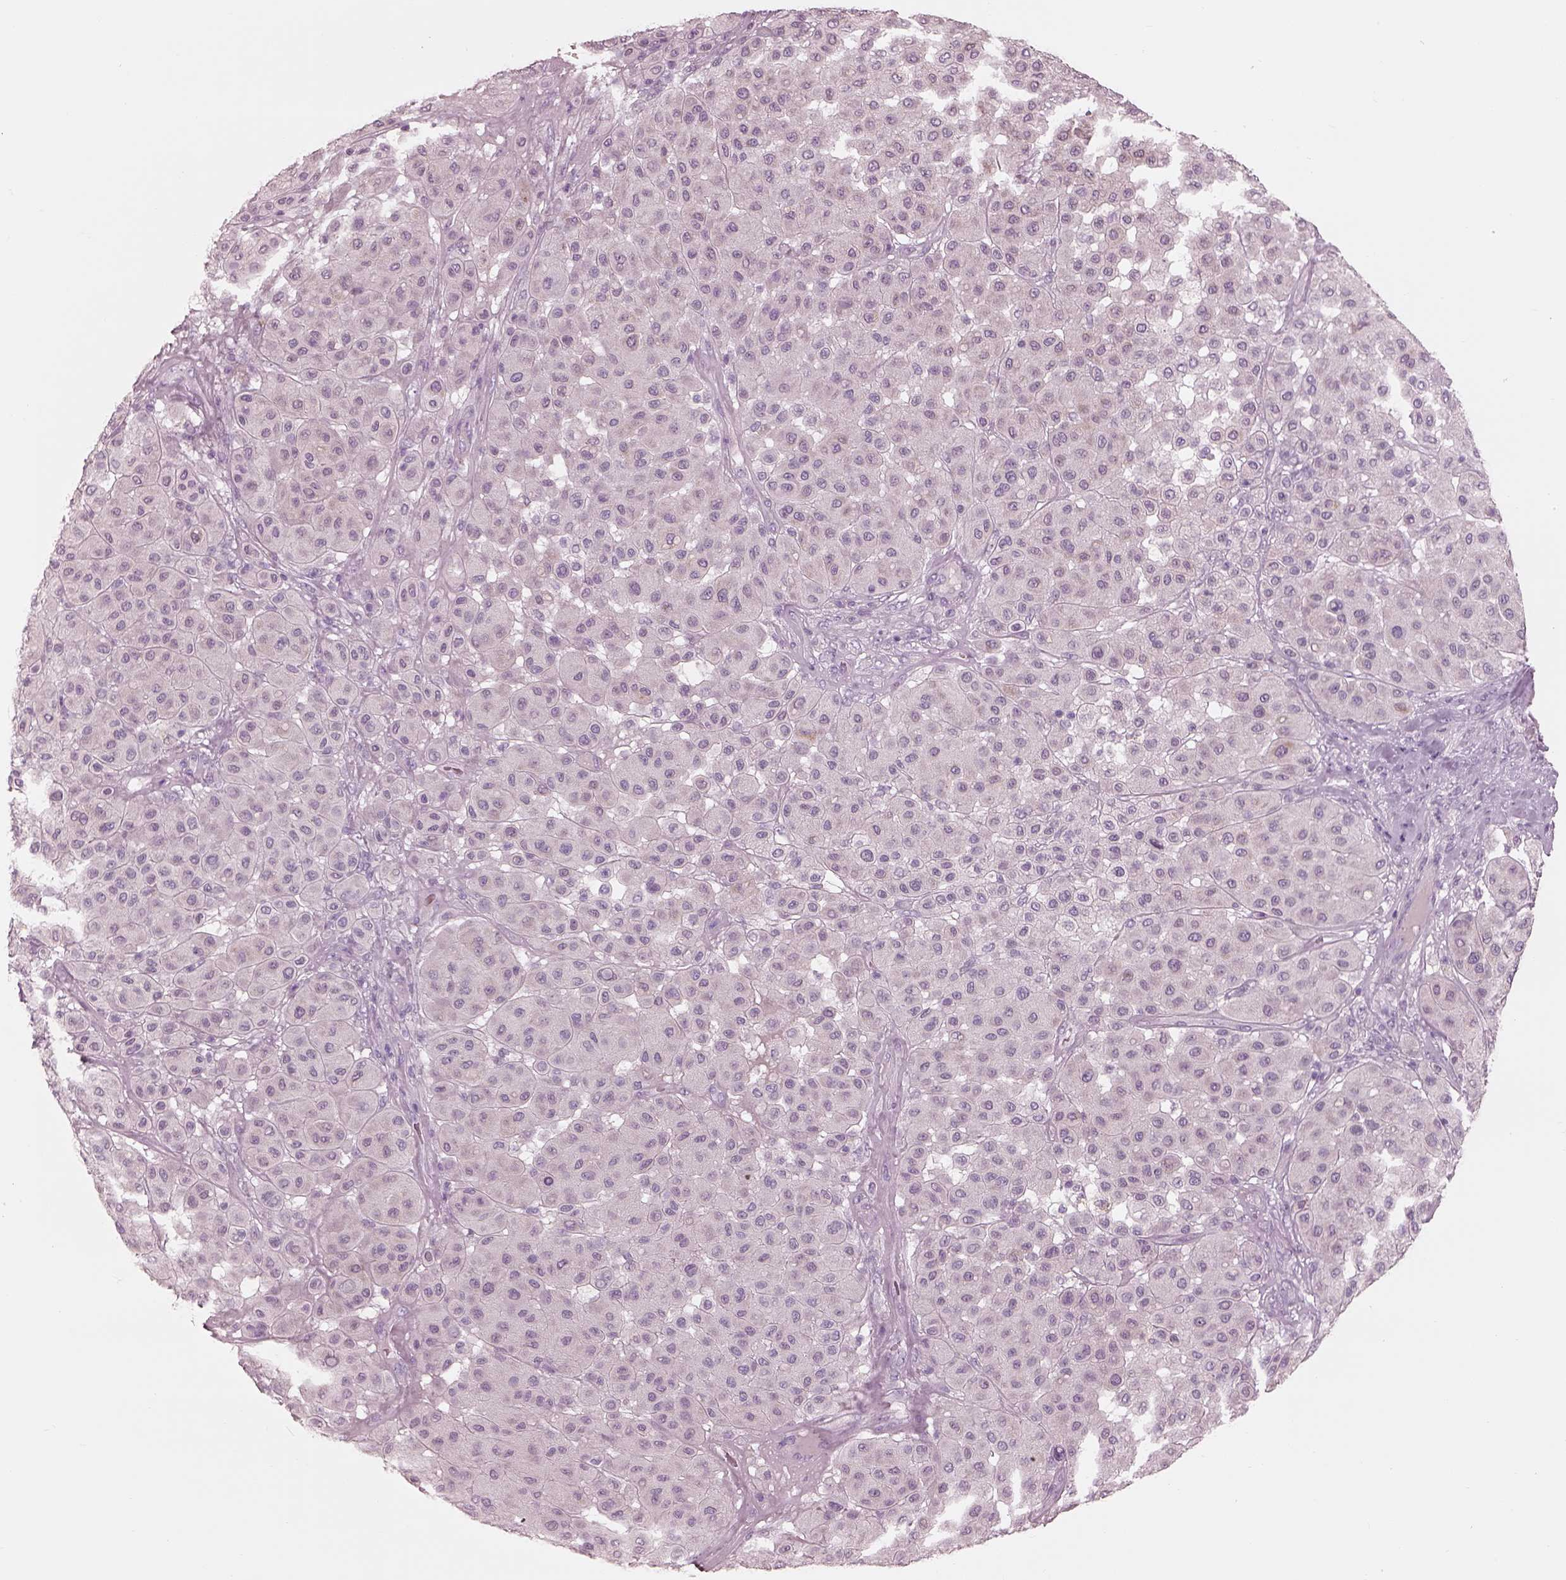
{"staining": {"intensity": "negative", "quantity": "none", "location": "none"}, "tissue": "melanoma", "cell_type": "Tumor cells", "image_type": "cancer", "snomed": [{"axis": "morphology", "description": "Malignant melanoma, Metastatic site"}, {"axis": "topography", "description": "Smooth muscle"}], "caption": "Immunohistochemistry (IHC) histopathology image of human malignant melanoma (metastatic site) stained for a protein (brown), which reveals no positivity in tumor cells.", "gene": "RSPH9", "patient": {"sex": "male", "age": 41}}